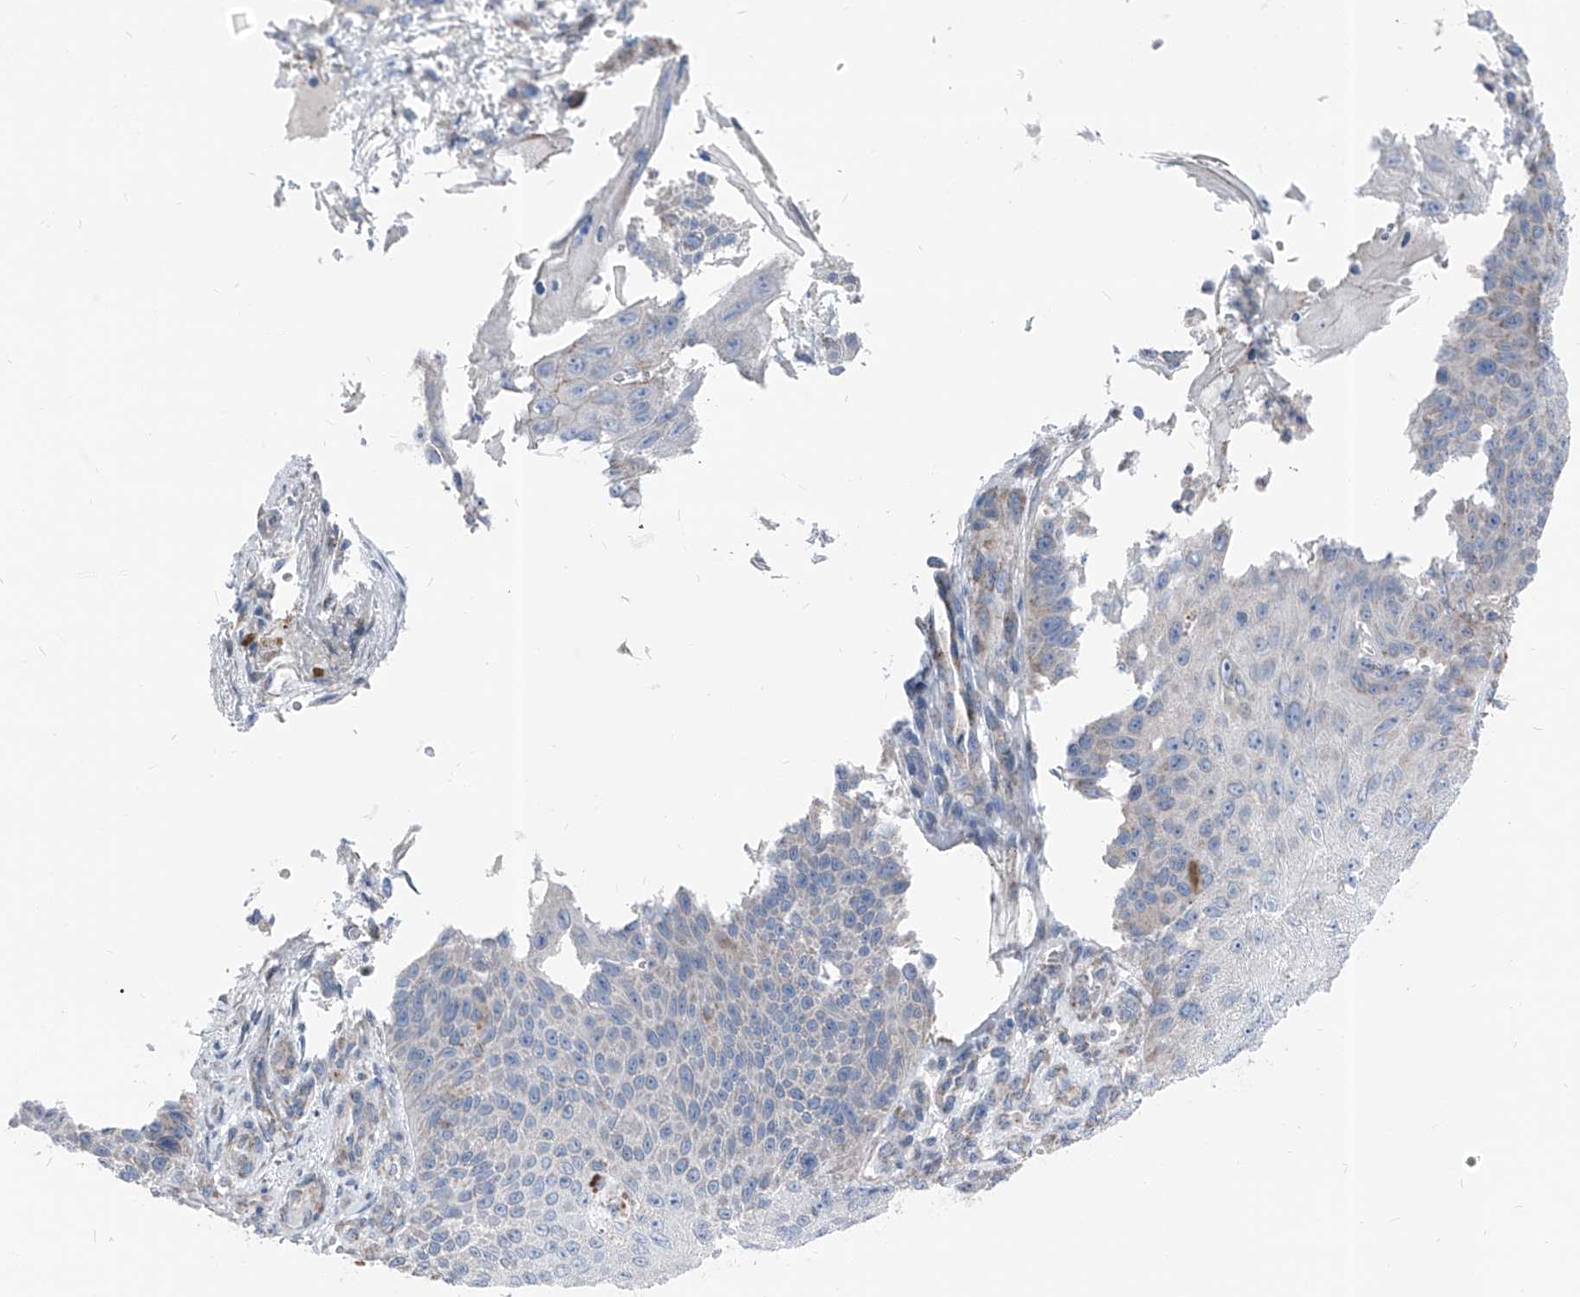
{"staining": {"intensity": "negative", "quantity": "none", "location": "none"}, "tissue": "skin cancer", "cell_type": "Tumor cells", "image_type": "cancer", "snomed": [{"axis": "morphology", "description": "Squamous cell carcinoma, NOS"}, {"axis": "topography", "description": "Skin"}], "caption": "Histopathology image shows no protein staining in tumor cells of squamous cell carcinoma (skin) tissue.", "gene": "AGPS", "patient": {"sex": "female", "age": 88}}